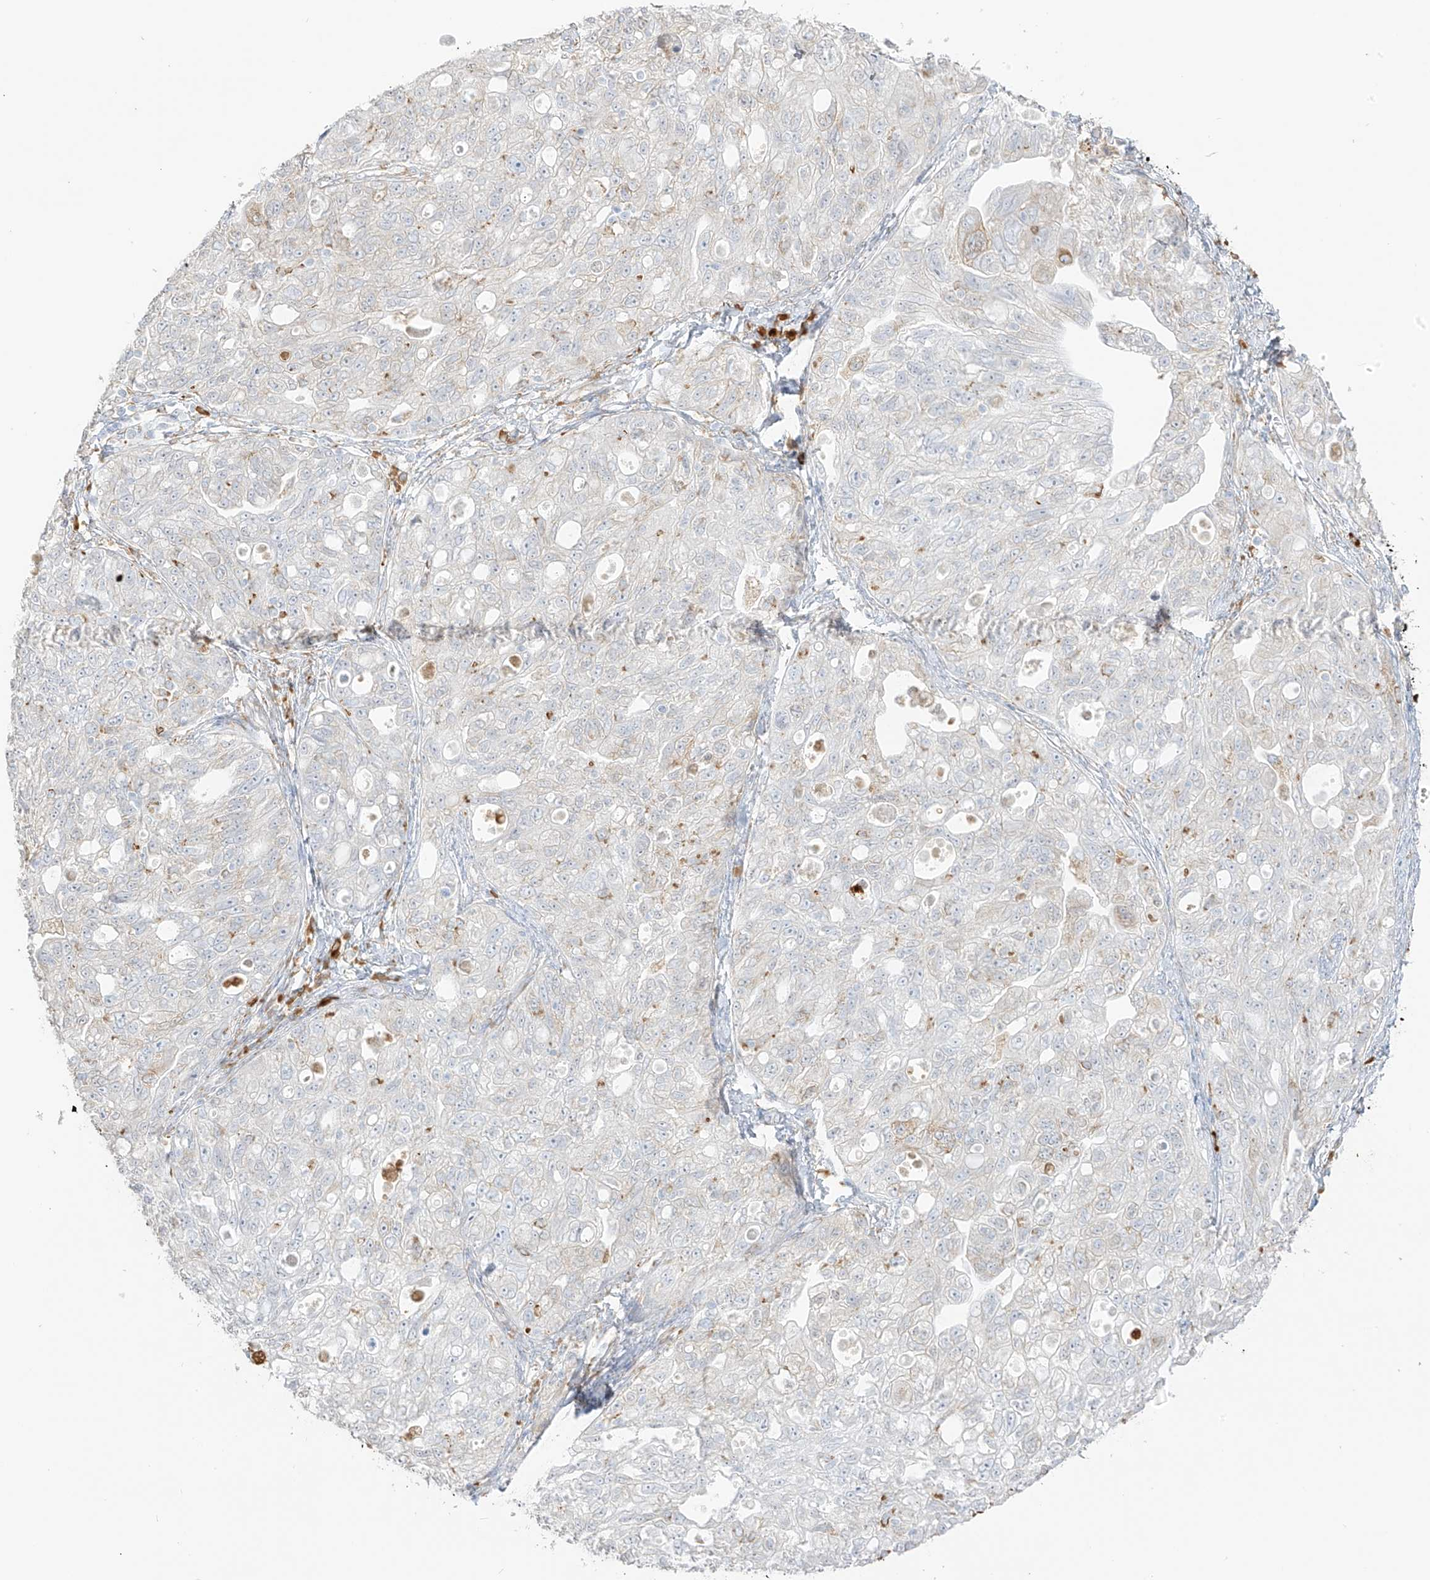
{"staining": {"intensity": "negative", "quantity": "none", "location": "none"}, "tissue": "ovarian cancer", "cell_type": "Tumor cells", "image_type": "cancer", "snomed": [{"axis": "morphology", "description": "Carcinoma, NOS"}, {"axis": "morphology", "description": "Cystadenocarcinoma, serous, NOS"}, {"axis": "topography", "description": "Ovary"}], "caption": "There is no significant positivity in tumor cells of ovarian cancer.", "gene": "LRRC59", "patient": {"sex": "female", "age": 69}}